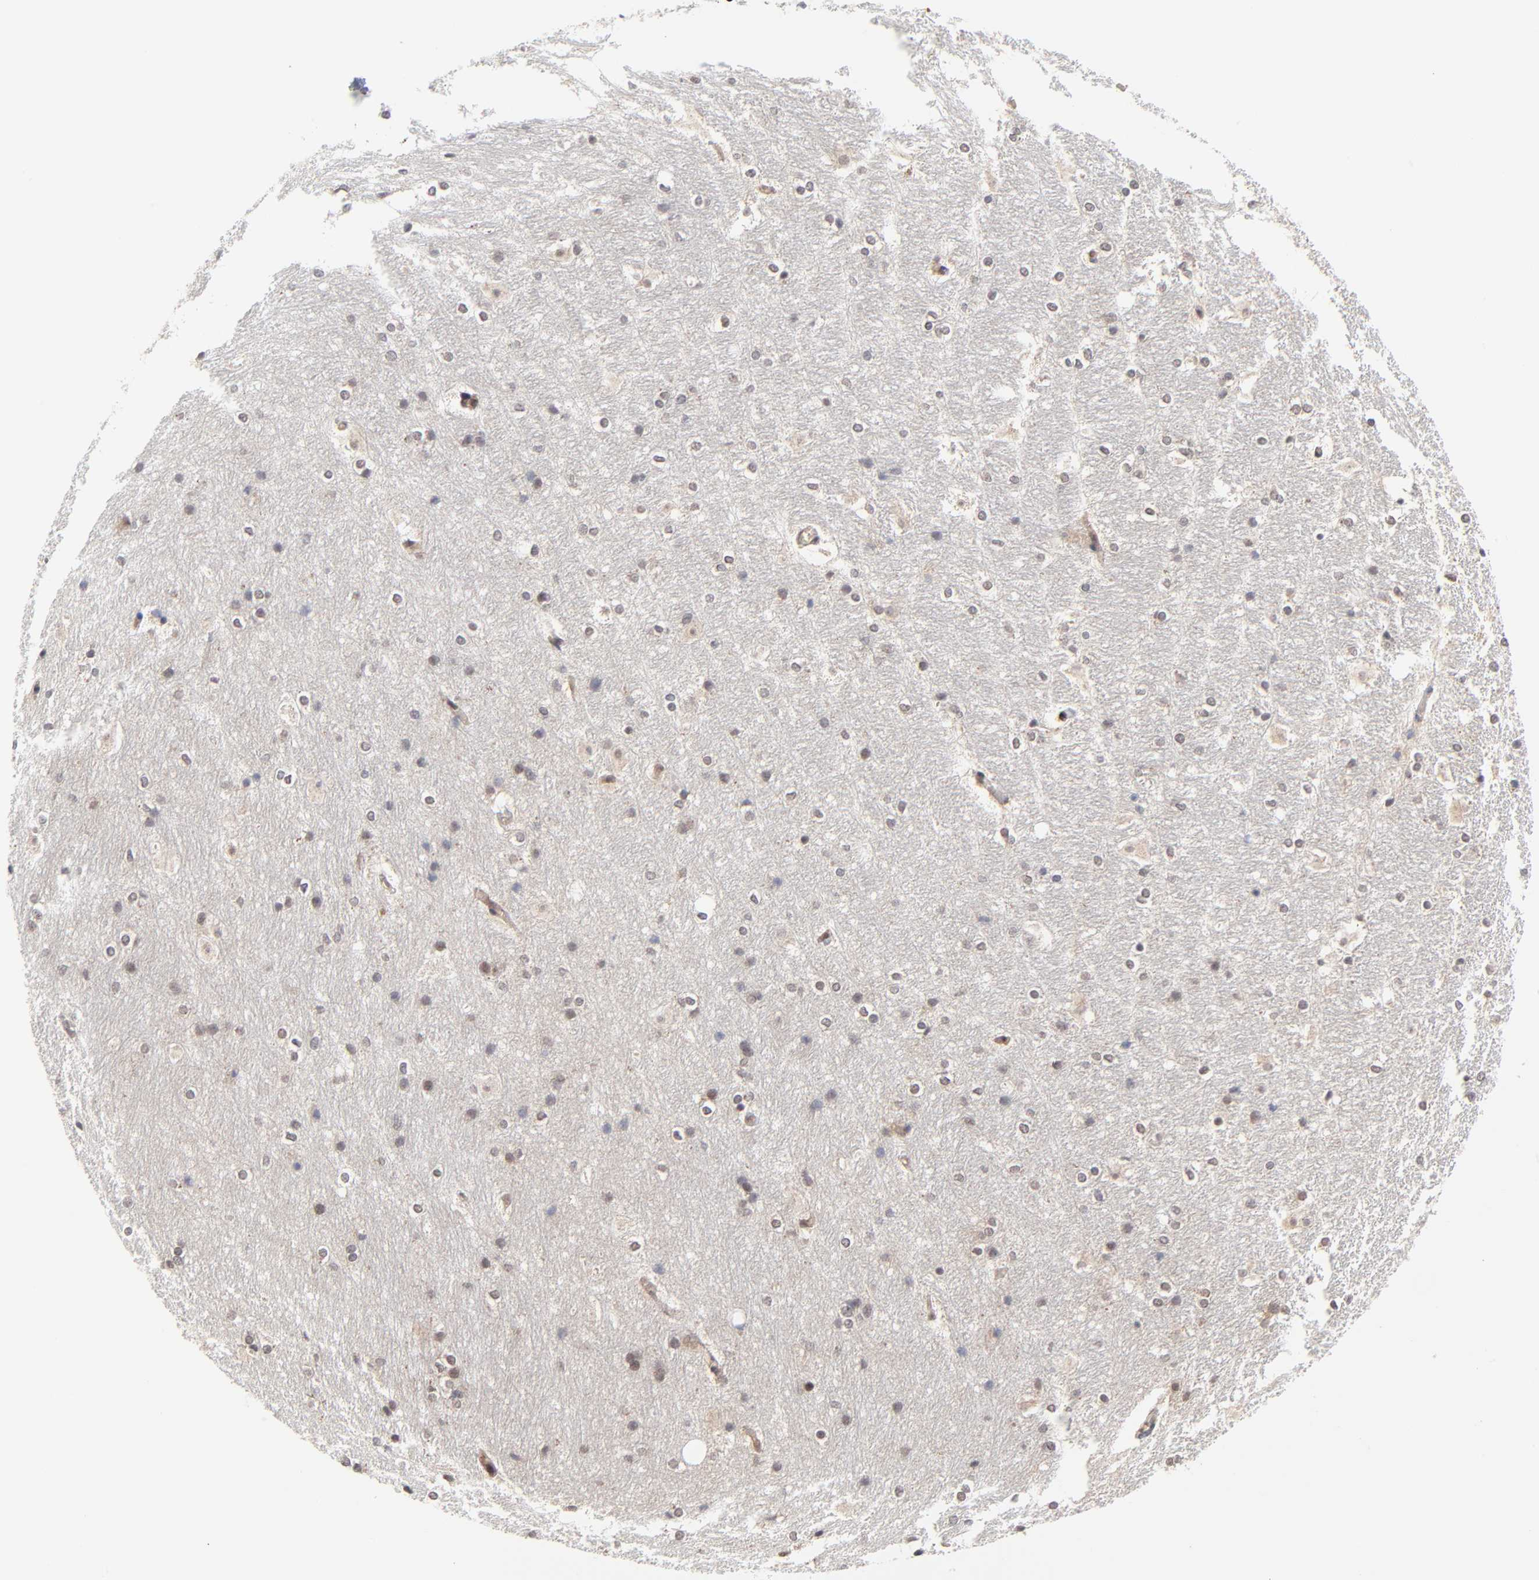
{"staining": {"intensity": "weak", "quantity": "<25%", "location": "cytoplasmic/membranous,nuclear"}, "tissue": "hippocampus", "cell_type": "Glial cells", "image_type": "normal", "snomed": [{"axis": "morphology", "description": "Normal tissue, NOS"}, {"axis": "topography", "description": "Hippocampus"}], "caption": "High power microscopy micrograph of an immunohistochemistry image of normal hippocampus, revealing no significant staining in glial cells. (Stains: DAB immunohistochemistry with hematoxylin counter stain, Microscopy: brightfield microscopy at high magnification).", "gene": "CASP10", "patient": {"sex": "female", "age": 19}}